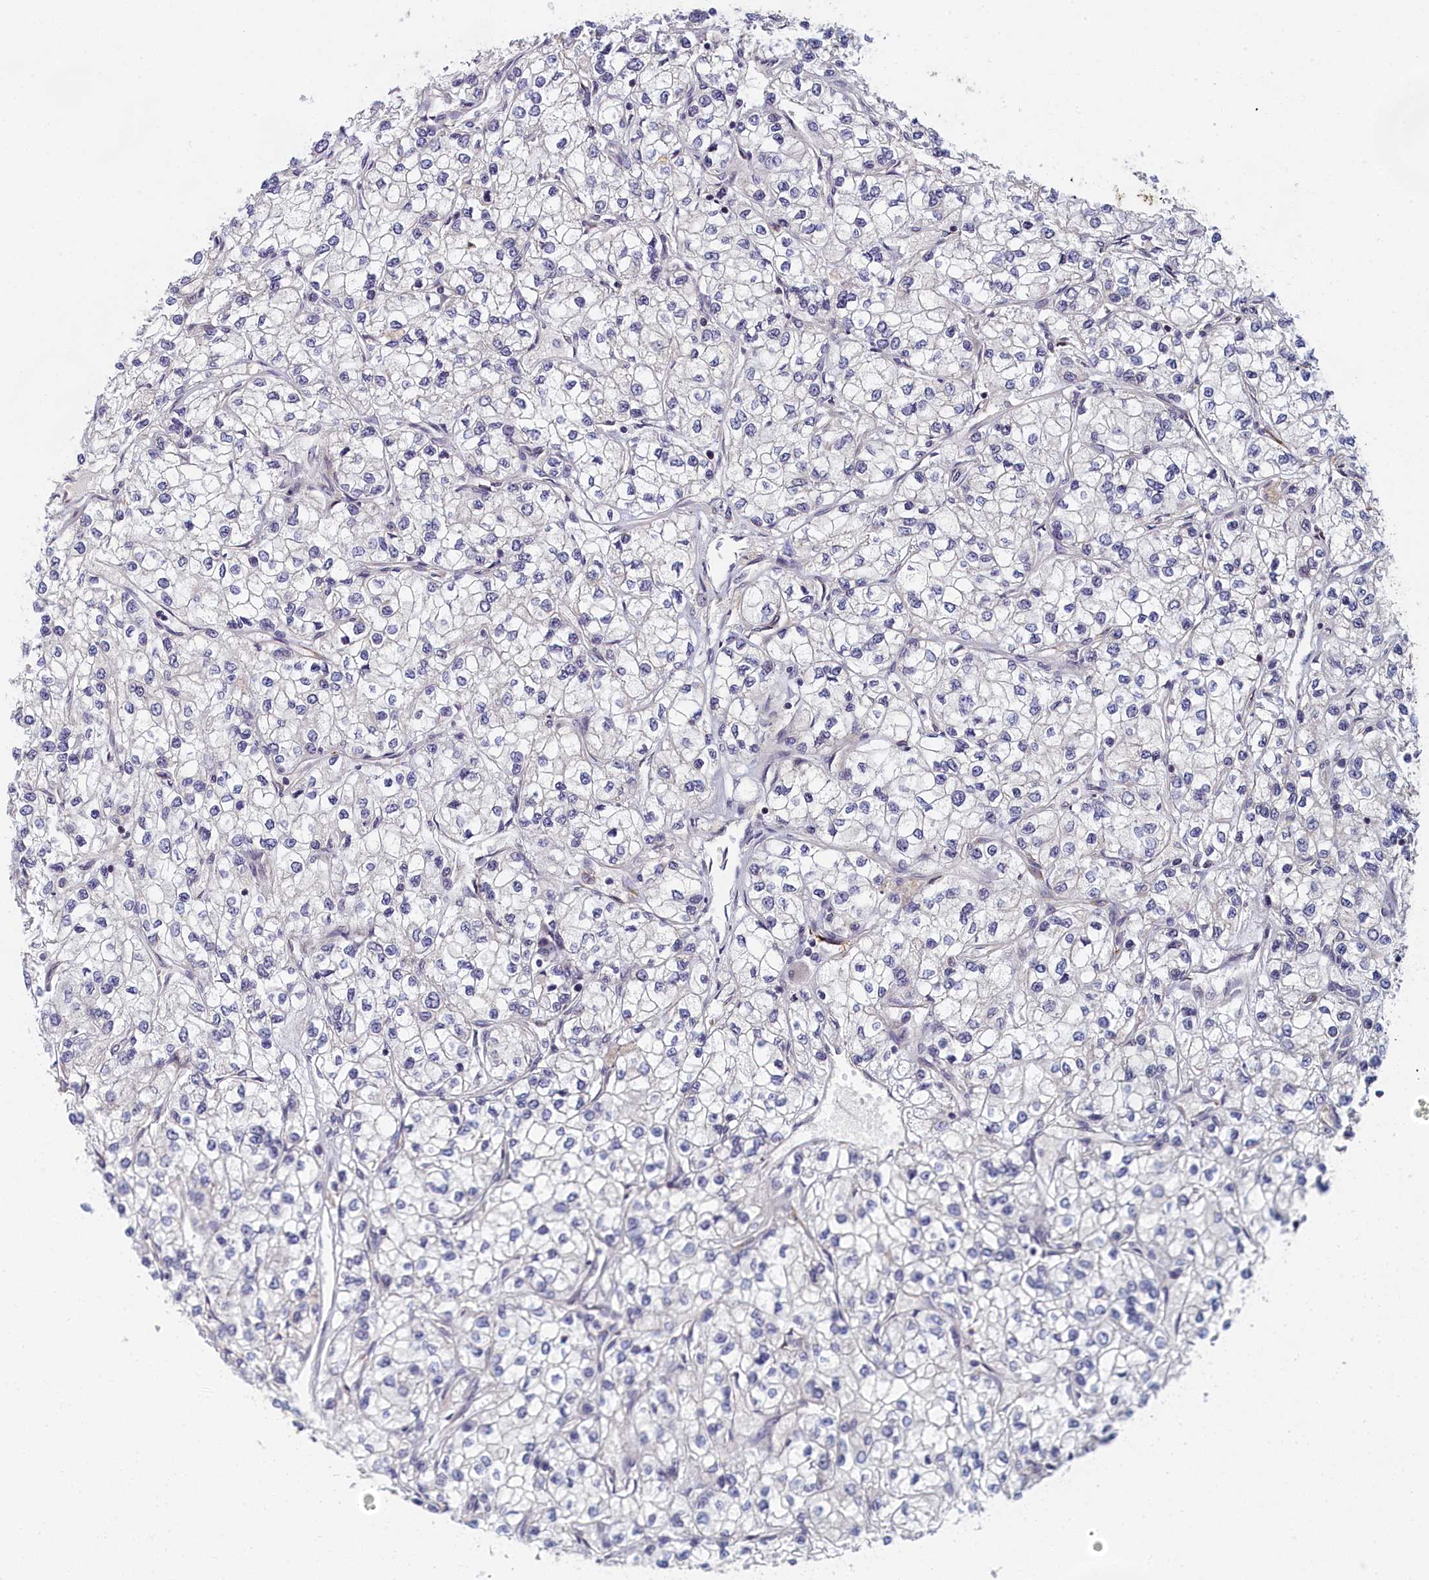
{"staining": {"intensity": "negative", "quantity": "none", "location": "none"}, "tissue": "renal cancer", "cell_type": "Tumor cells", "image_type": "cancer", "snomed": [{"axis": "morphology", "description": "Adenocarcinoma, NOS"}, {"axis": "topography", "description": "Kidney"}], "caption": "Immunohistochemical staining of renal adenocarcinoma demonstrates no significant expression in tumor cells.", "gene": "DNAJC17", "patient": {"sex": "male", "age": 80}}